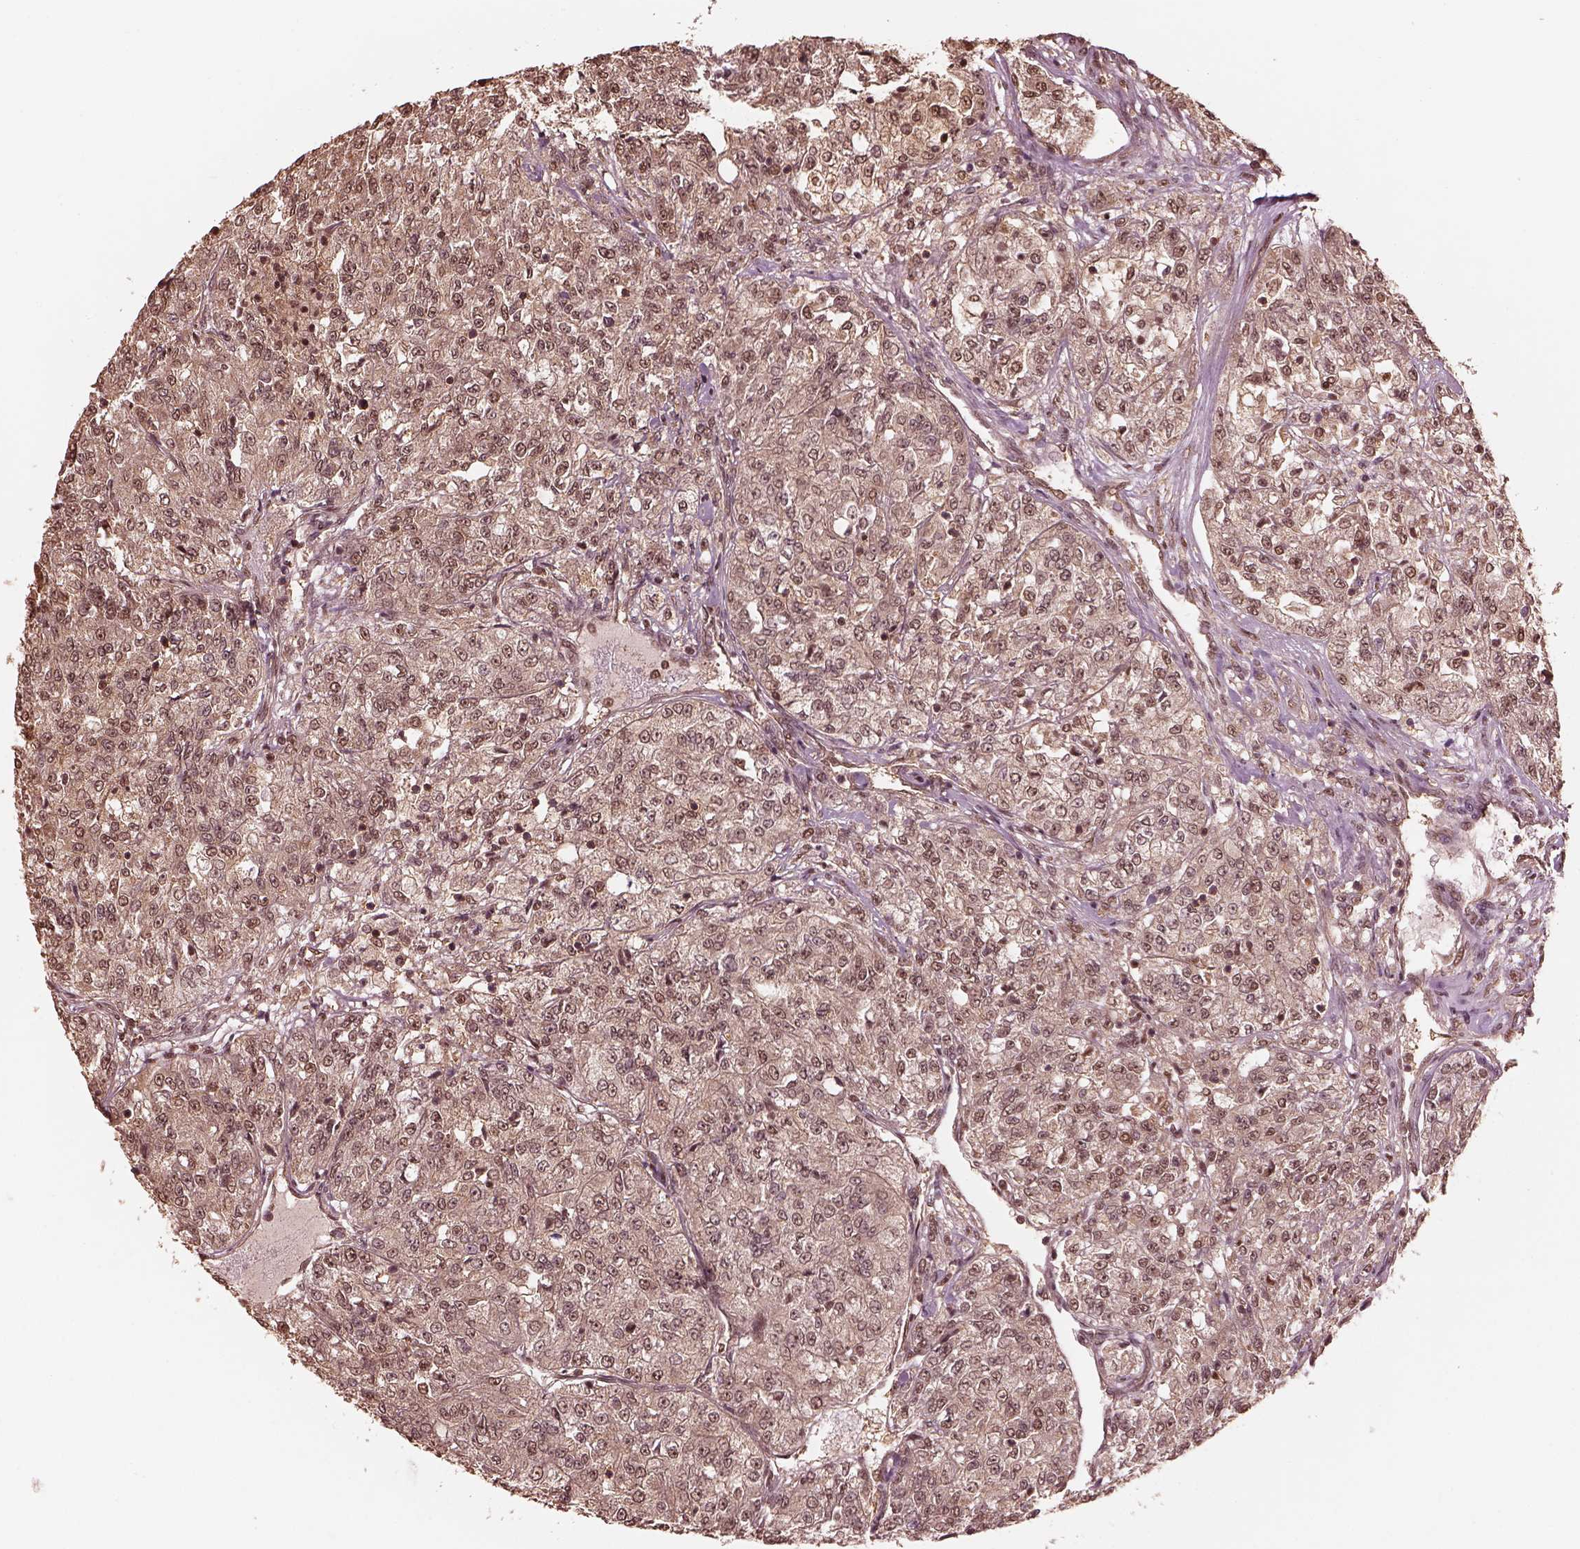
{"staining": {"intensity": "weak", "quantity": ">75%", "location": "cytoplasmic/membranous,nuclear"}, "tissue": "renal cancer", "cell_type": "Tumor cells", "image_type": "cancer", "snomed": [{"axis": "morphology", "description": "Adenocarcinoma, NOS"}, {"axis": "topography", "description": "Kidney"}], "caption": "There is low levels of weak cytoplasmic/membranous and nuclear staining in tumor cells of adenocarcinoma (renal), as demonstrated by immunohistochemical staining (brown color).", "gene": "PSMC5", "patient": {"sex": "female", "age": 63}}